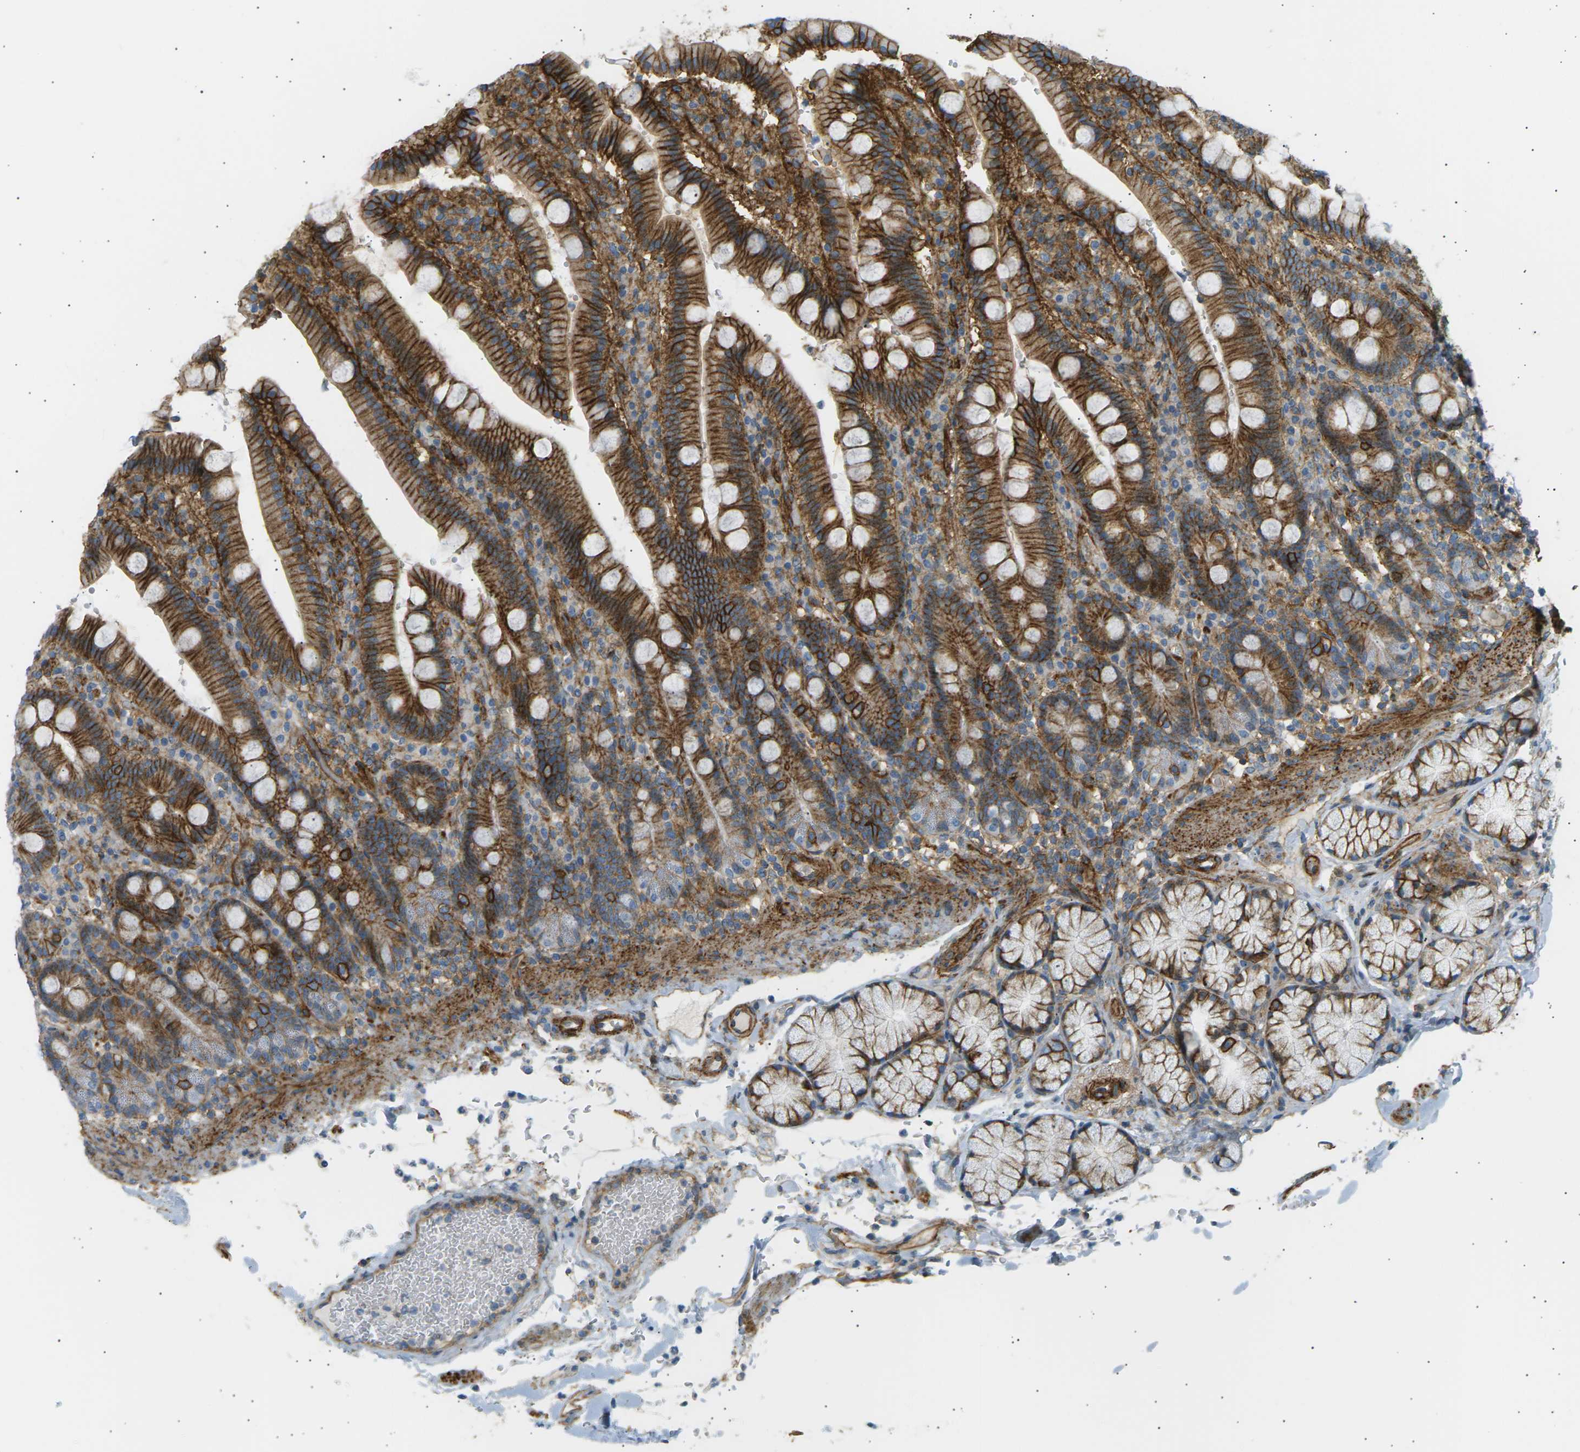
{"staining": {"intensity": "strong", "quantity": ">75%", "location": "cytoplasmic/membranous"}, "tissue": "duodenum", "cell_type": "Glandular cells", "image_type": "normal", "snomed": [{"axis": "morphology", "description": "Normal tissue, NOS"}, {"axis": "topography", "description": "Small intestine, NOS"}], "caption": "Approximately >75% of glandular cells in benign duodenum display strong cytoplasmic/membranous protein expression as visualized by brown immunohistochemical staining.", "gene": "ATP2B4", "patient": {"sex": "female", "age": 71}}